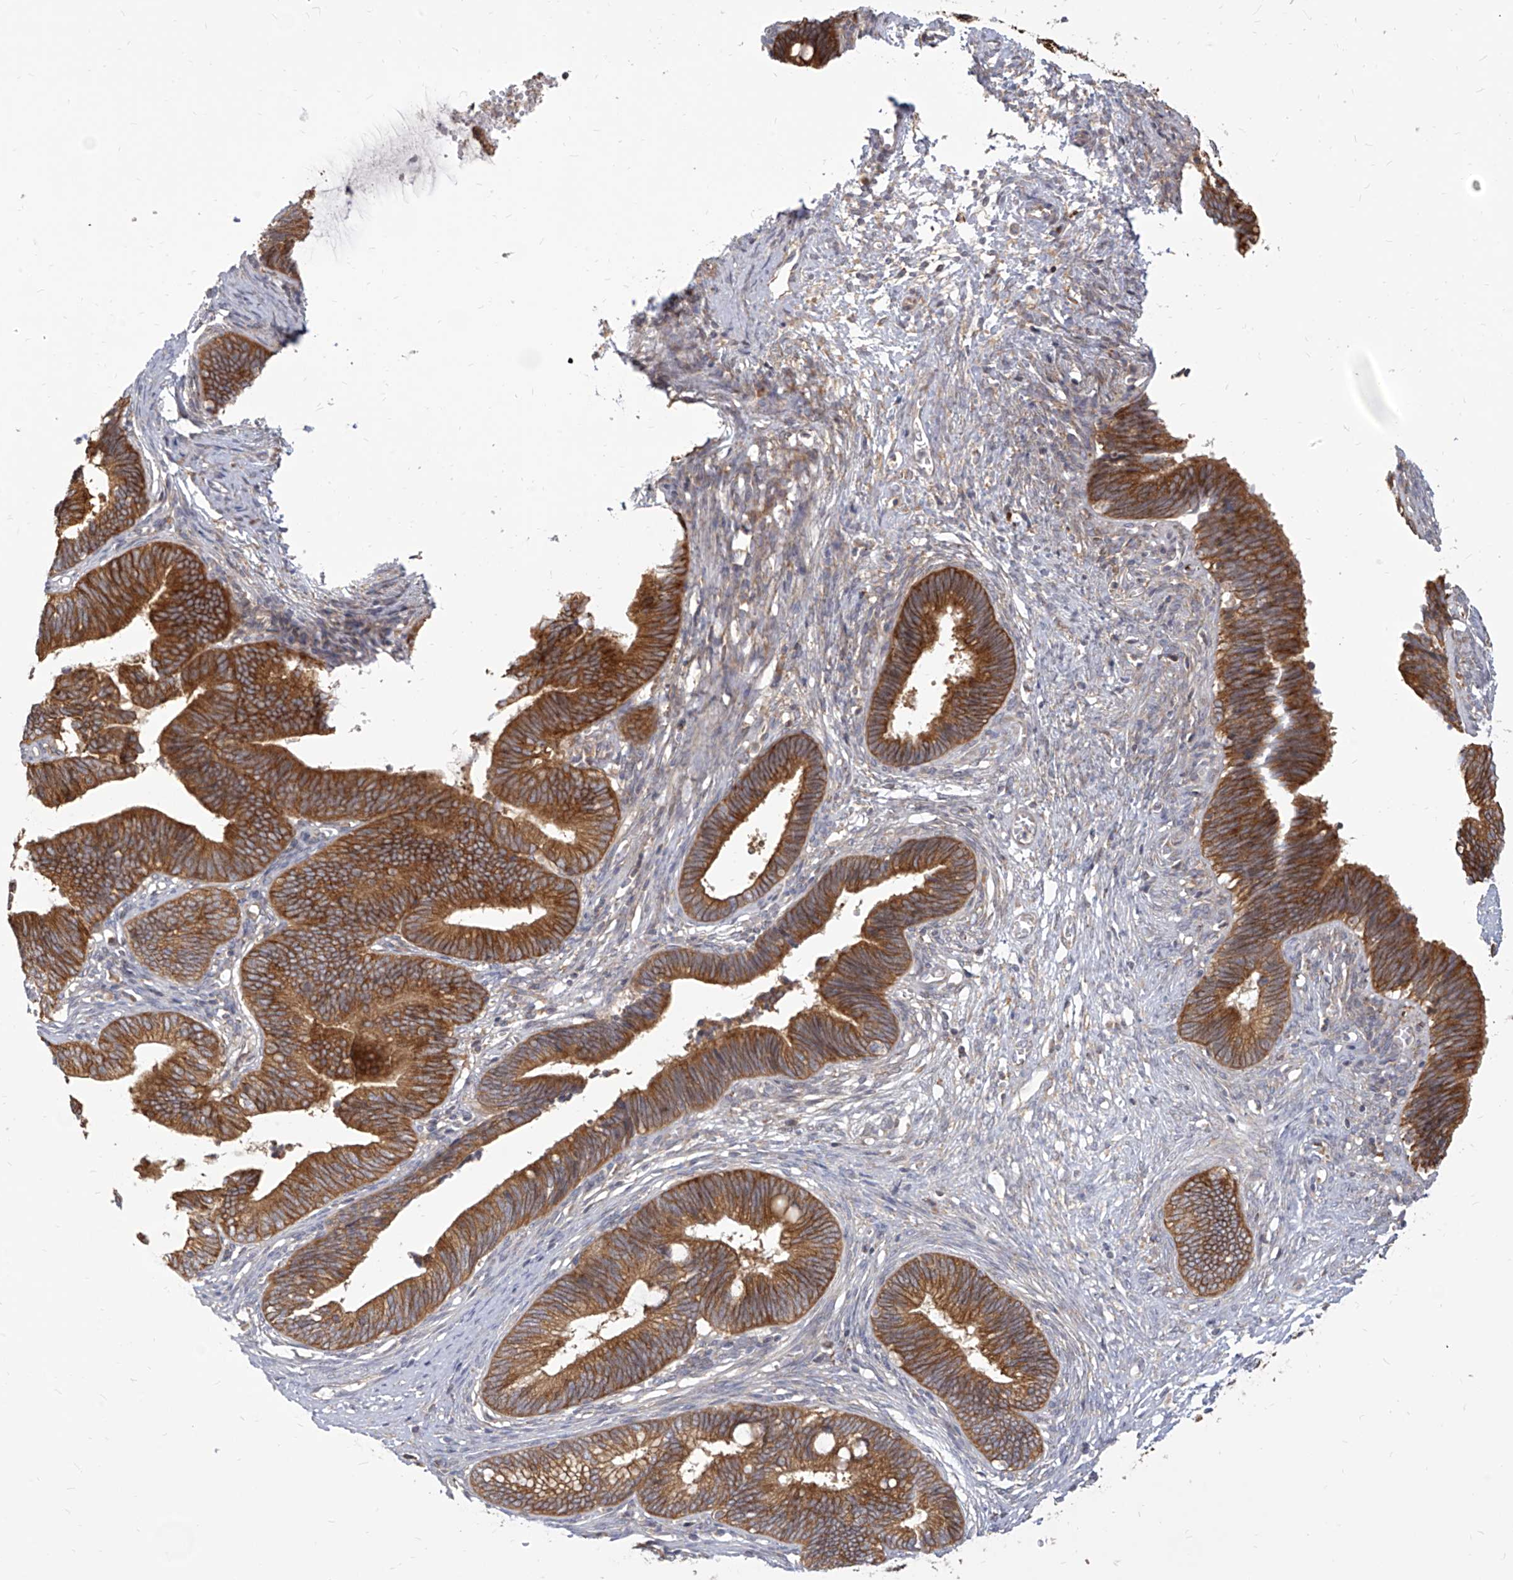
{"staining": {"intensity": "strong", "quantity": ">75%", "location": "cytoplasmic/membranous"}, "tissue": "cervical cancer", "cell_type": "Tumor cells", "image_type": "cancer", "snomed": [{"axis": "morphology", "description": "Adenocarcinoma, NOS"}, {"axis": "topography", "description": "Cervix"}], "caption": "The image exhibits a brown stain indicating the presence of a protein in the cytoplasmic/membranous of tumor cells in cervical cancer. (Brightfield microscopy of DAB IHC at high magnification).", "gene": "FAM83B", "patient": {"sex": "female", "age": 44}}